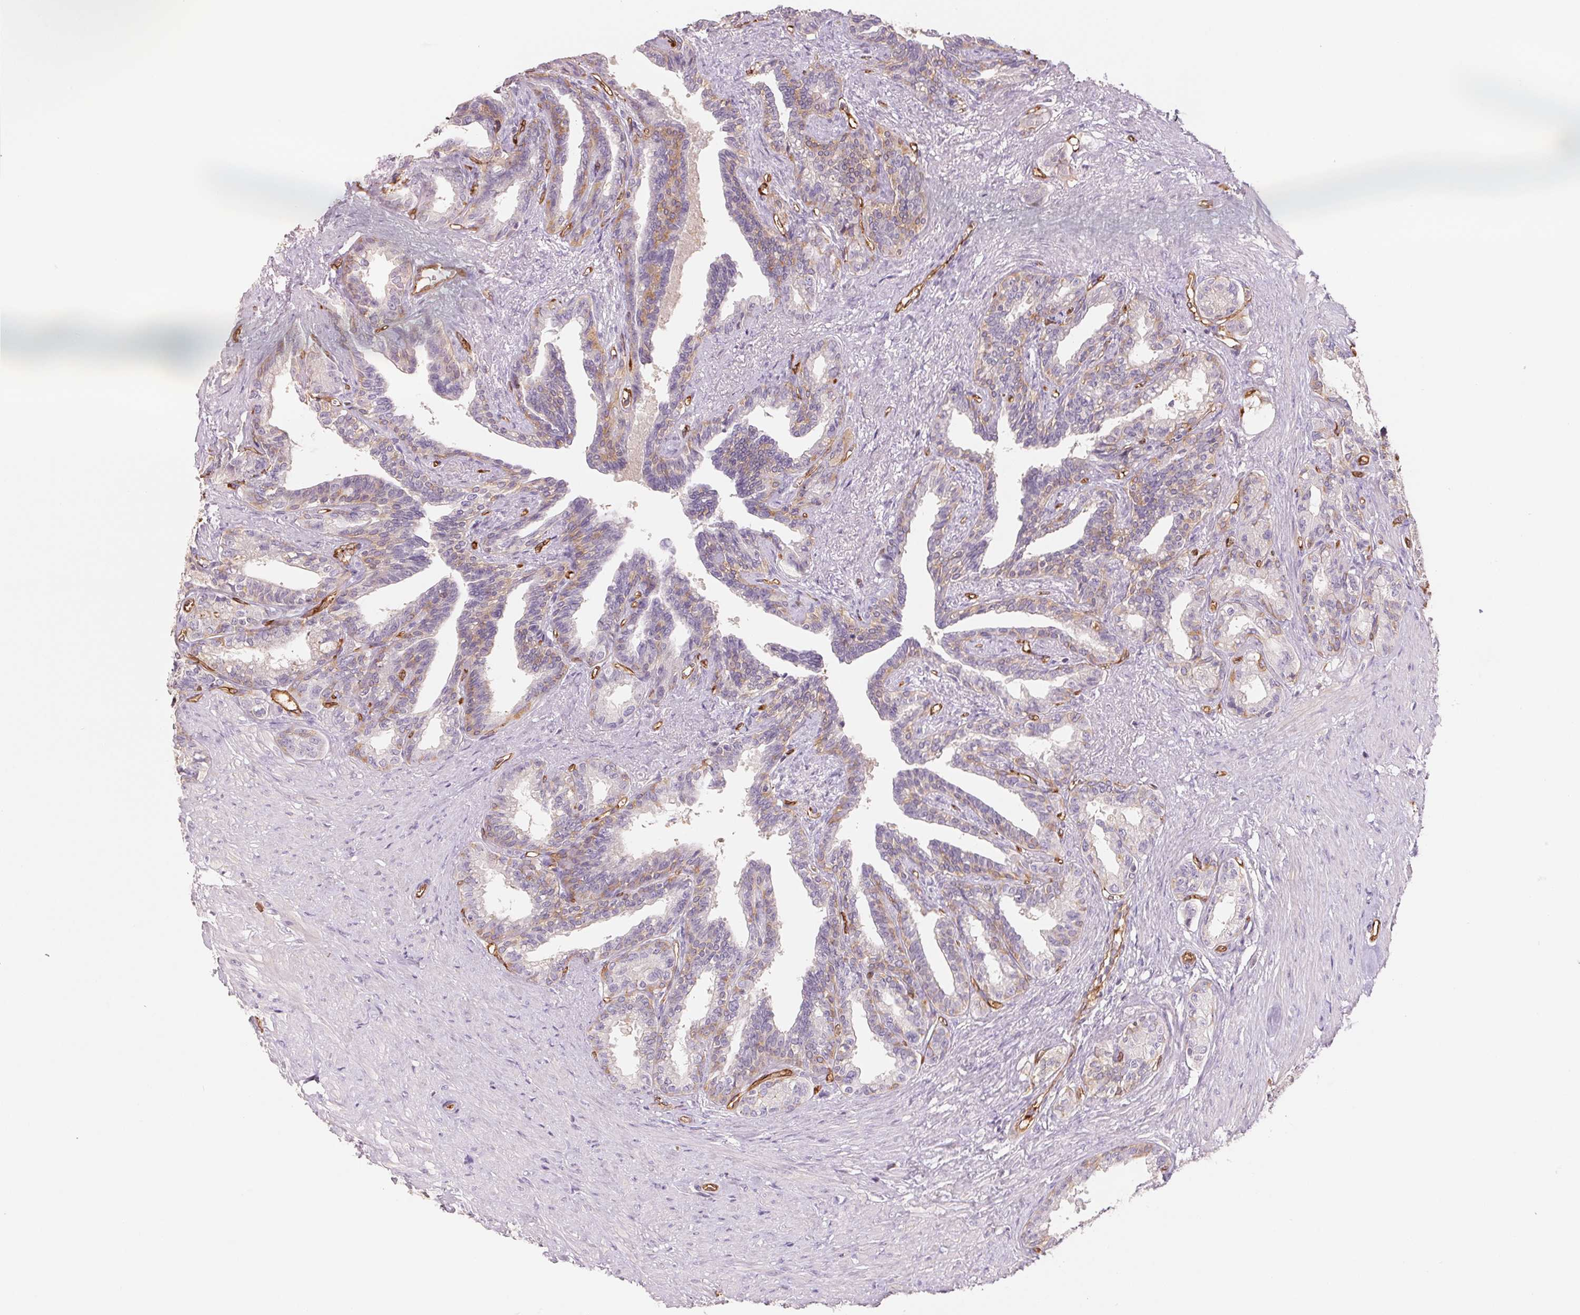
{"staining": {"intensity": "weak", "quantity": "25%-75%", "location": "cytoplasmic/membranous"}, "tissue": "seminal vesicle", "cell_type": "Glandular cells", "image_type": "normal", "snomed": [{"axis": "morphology", "description": "Normal tissue, NOS"}, {"axis": "morphology", "description": "Urothelial carcinoma, NOS"}, {"axis": "topography", "description": "Urinary bladder"}, {"axis": "topography", "description": "Seminal veicle"}], "caption": "Glandular cells display weak cytoplasmic/membranous expression in about 25%-75% of cells in benign seminal vesicle. The staining is performed using DAB (3,3'-diaminobenzidine) brown chromogen to label protein expression. The nuclei are counter-stained blue using hematoxylin.", "gene": "ANKRD13B", "patient": {"sex": "male", "age": 76}}